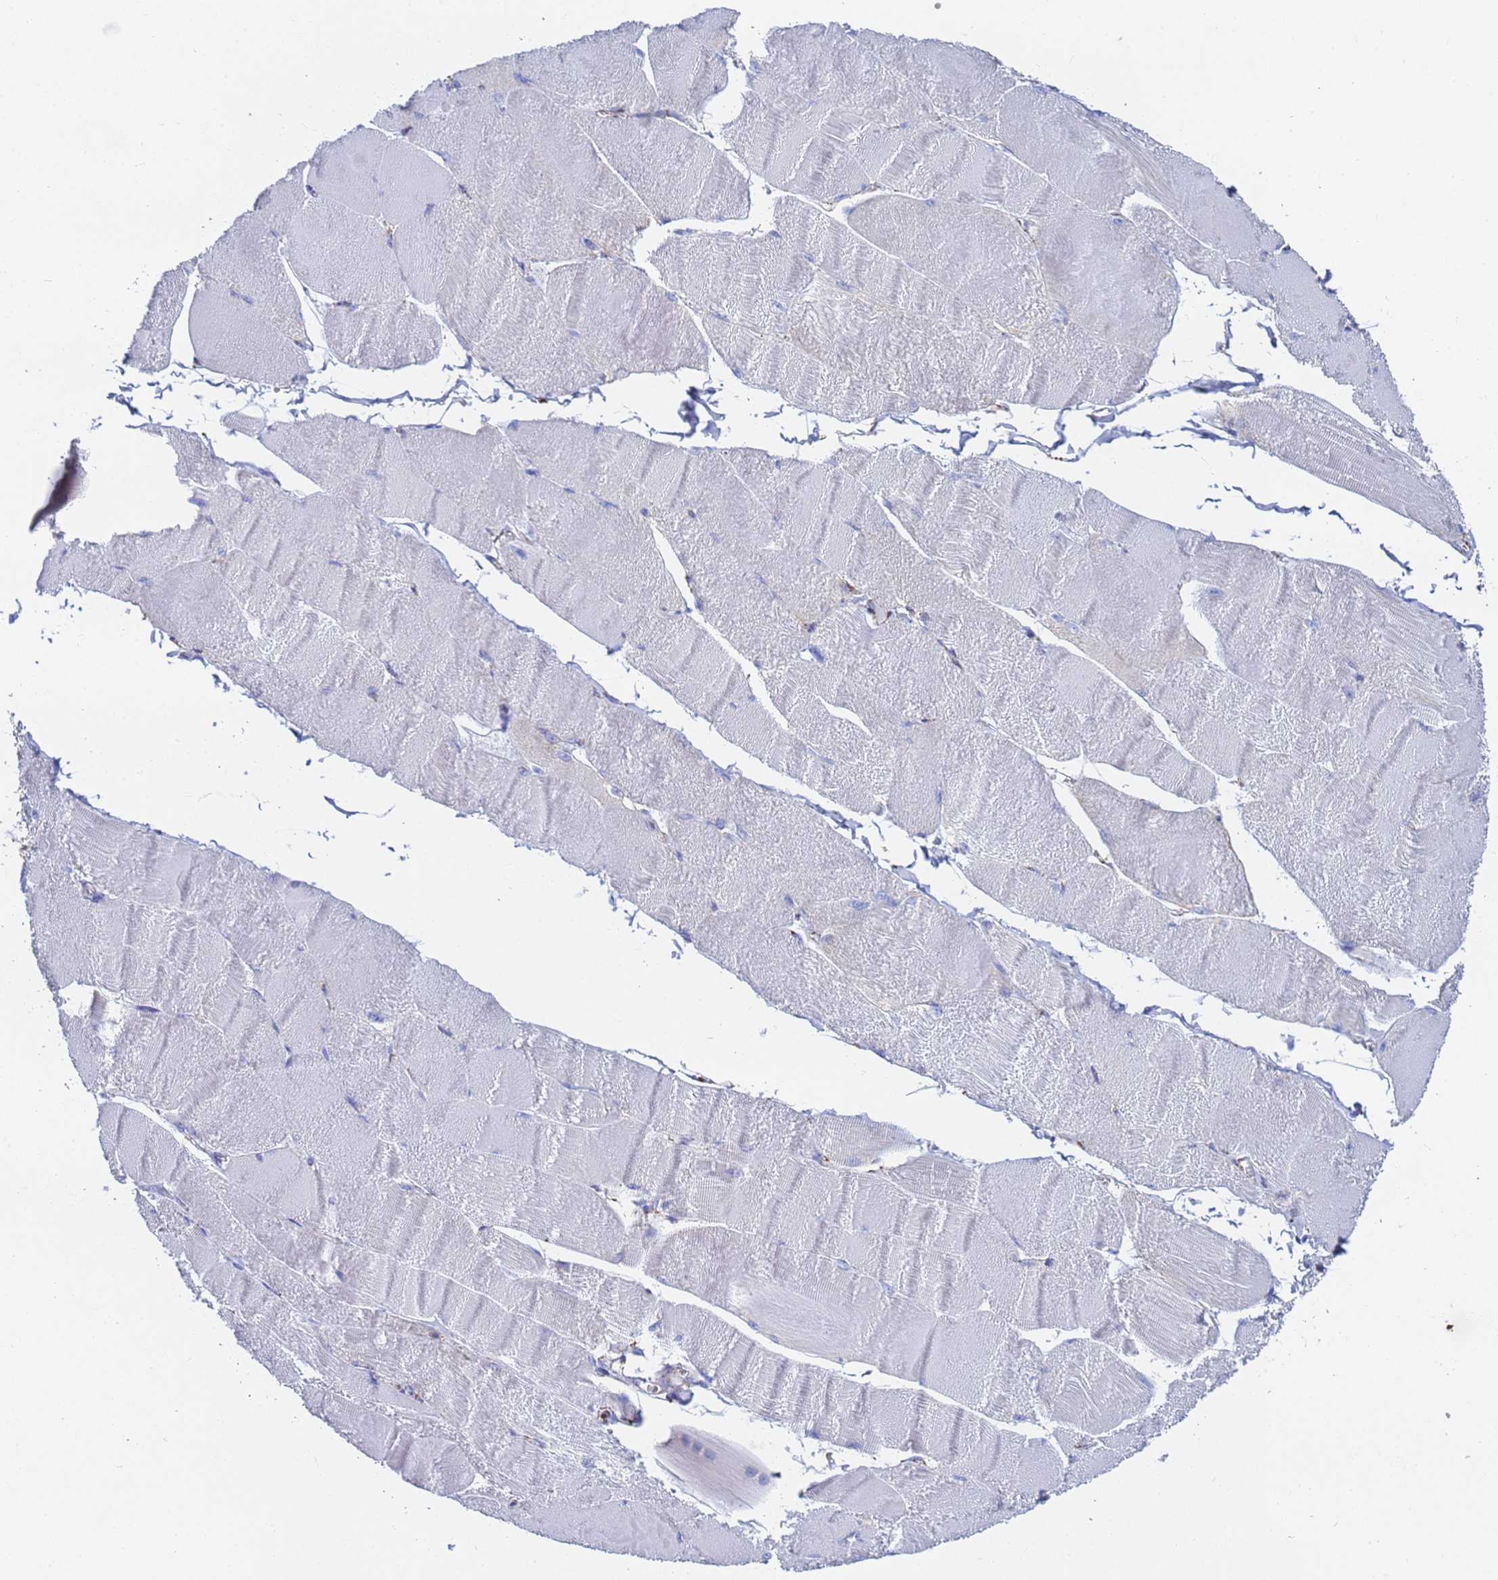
{"staining": {"intensity": "negative", "quantity": "none", "location": "none"}, "tissue": "skeletal muscle", "cell_type": "Myocytes", "image_type": "normal", "snomed": [{"axis": "morphology", "description": "Normal tissue, NOS"}, {"axis": "morphology", "description": "Basal cell carcinoma"}, {"axis": "topography", "description": "Skeletal muscle"}], "caption": "Immunohistochemical staining of benign human skeletal muscle reveals no significant staining in myocytes.", "gene": "GLUD1", "patient": {"sex": "female", "age": 64}}